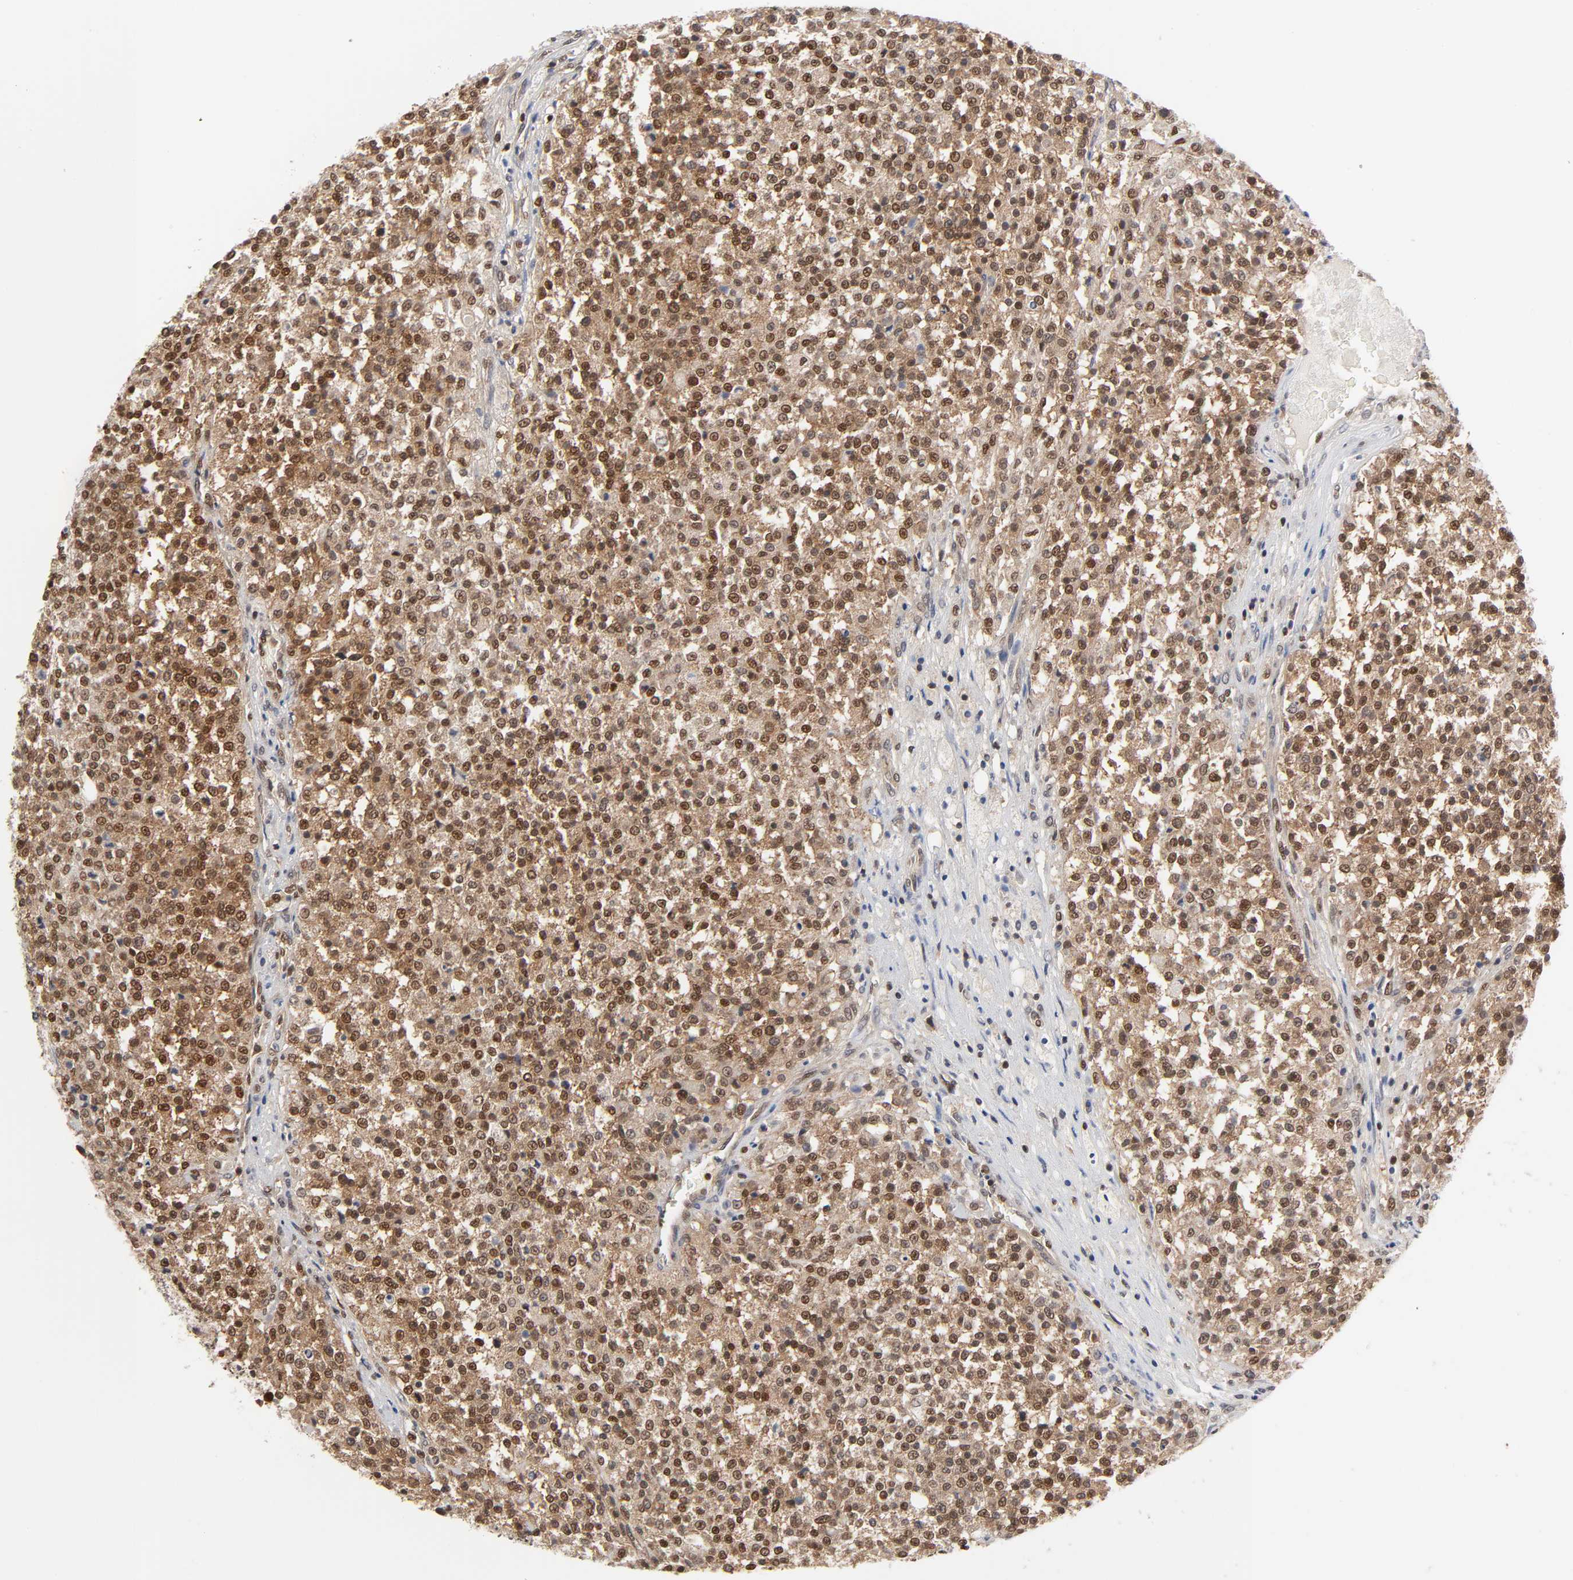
{"staining": {"intensity": "strong", "quantity": ">75%", "location": "cytoplasmic/membranous,nuclear"}, "tissue": "testis cancer", "cell_type": "Tumor cells", "image_type": "cancer", "snomed": [{"axis": "morphology", "description": "Seminoma, NOS"}, {"axis": "topography", "description": "Testis"}], "caption": "Tumor cells exhibit high levels of strong cytoplasmic/membranous and nuclear expression in about >75% of cells in seminoma (testis). The staining was performed using DAB (3,3'-diaminobenzidine), with brown indicating positive protein expression. Nuclei are stained blue with hematoxylin.", "gene": "ILKAP", "patient": {"sex": "male", "age": 59}}